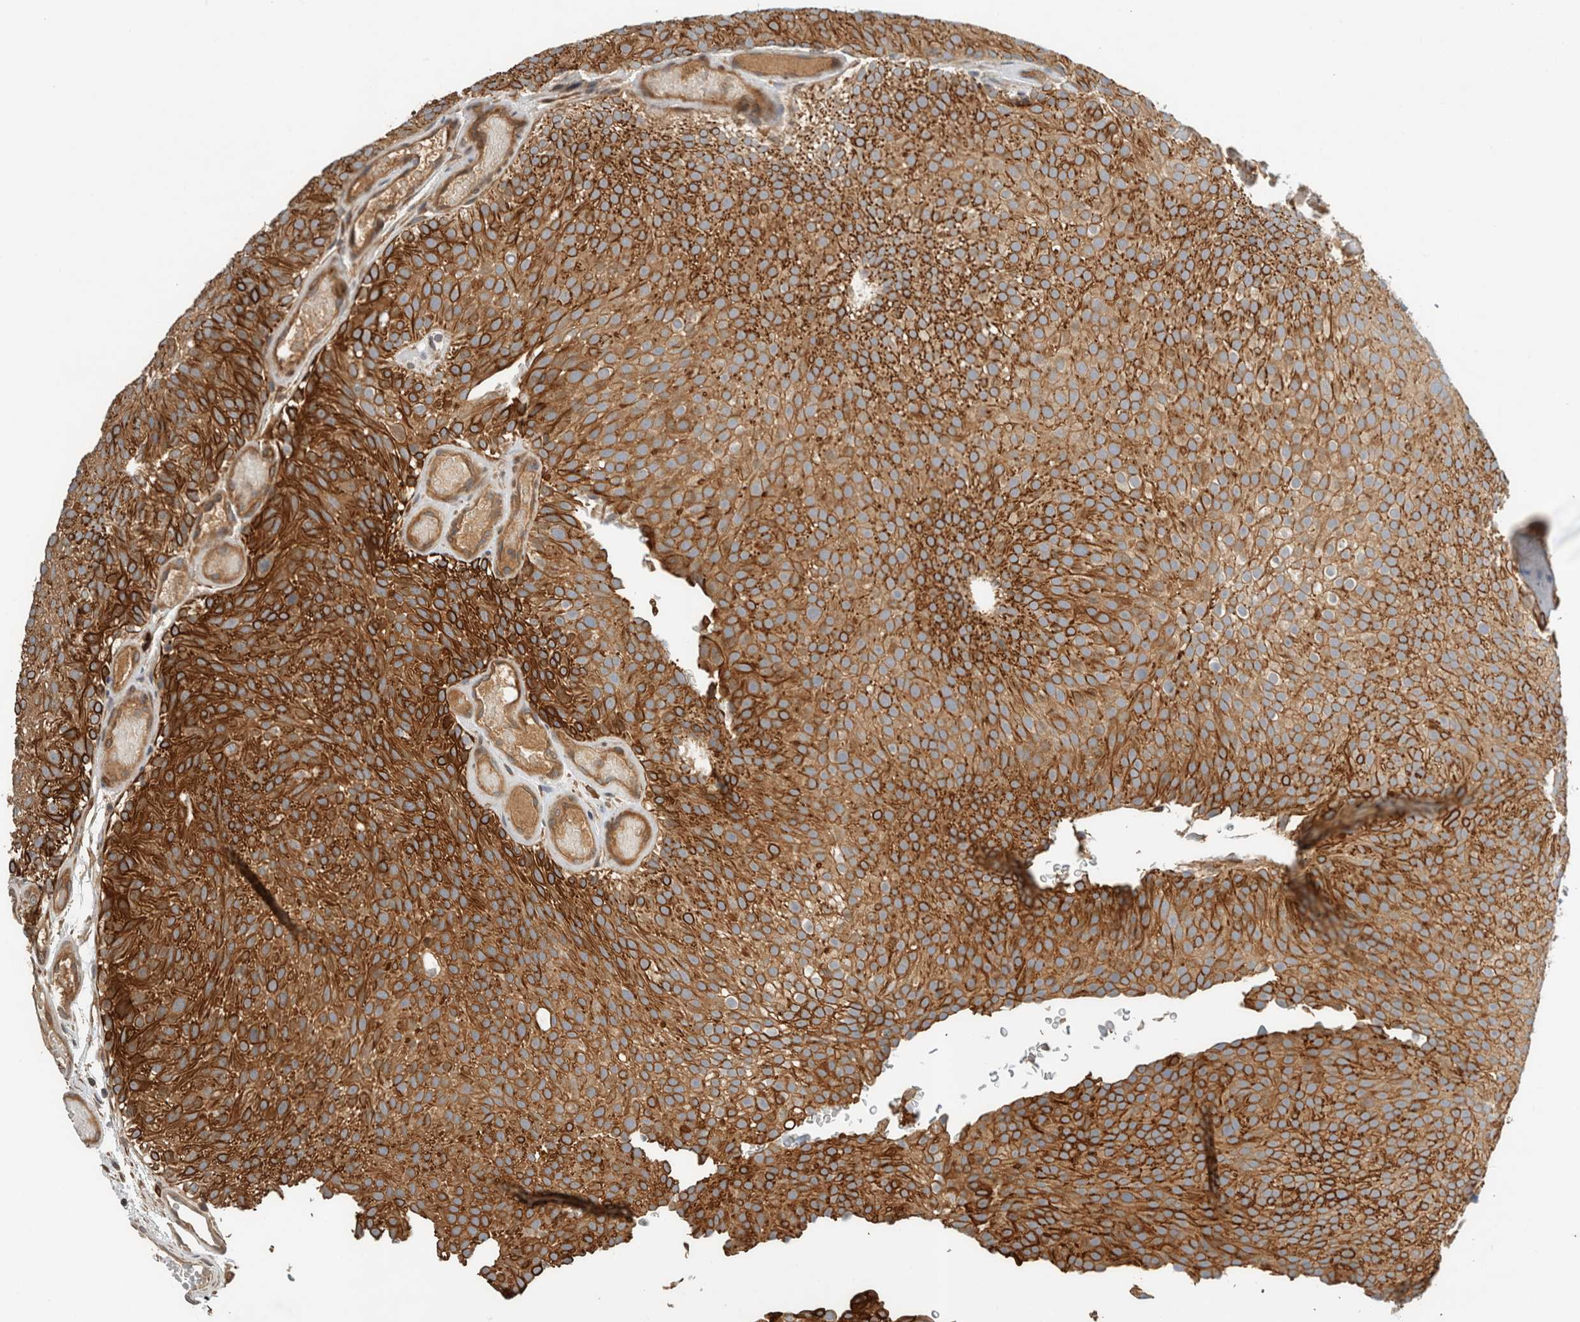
{"staining": {"intensity": "strong", "quantity": ">75%", "location": "cytoplasmic/membranous"}, "tissue": "urothelial cancer", "cell_type": "Tumor cells", "image_type": "cancer", "snomed": [{"axis": "morphology", "description": "Urothelial carcinoma, Low grade"}, {"axis": "topography", "description": "Urinary bladder"}], "caption": "Tumor cells display strong cytoplasmic/membranous expression in approximately >75% of cells in urothelial cancer.", "gene": "ARMC9", "patient": {"sex": "male", "age": 78}}